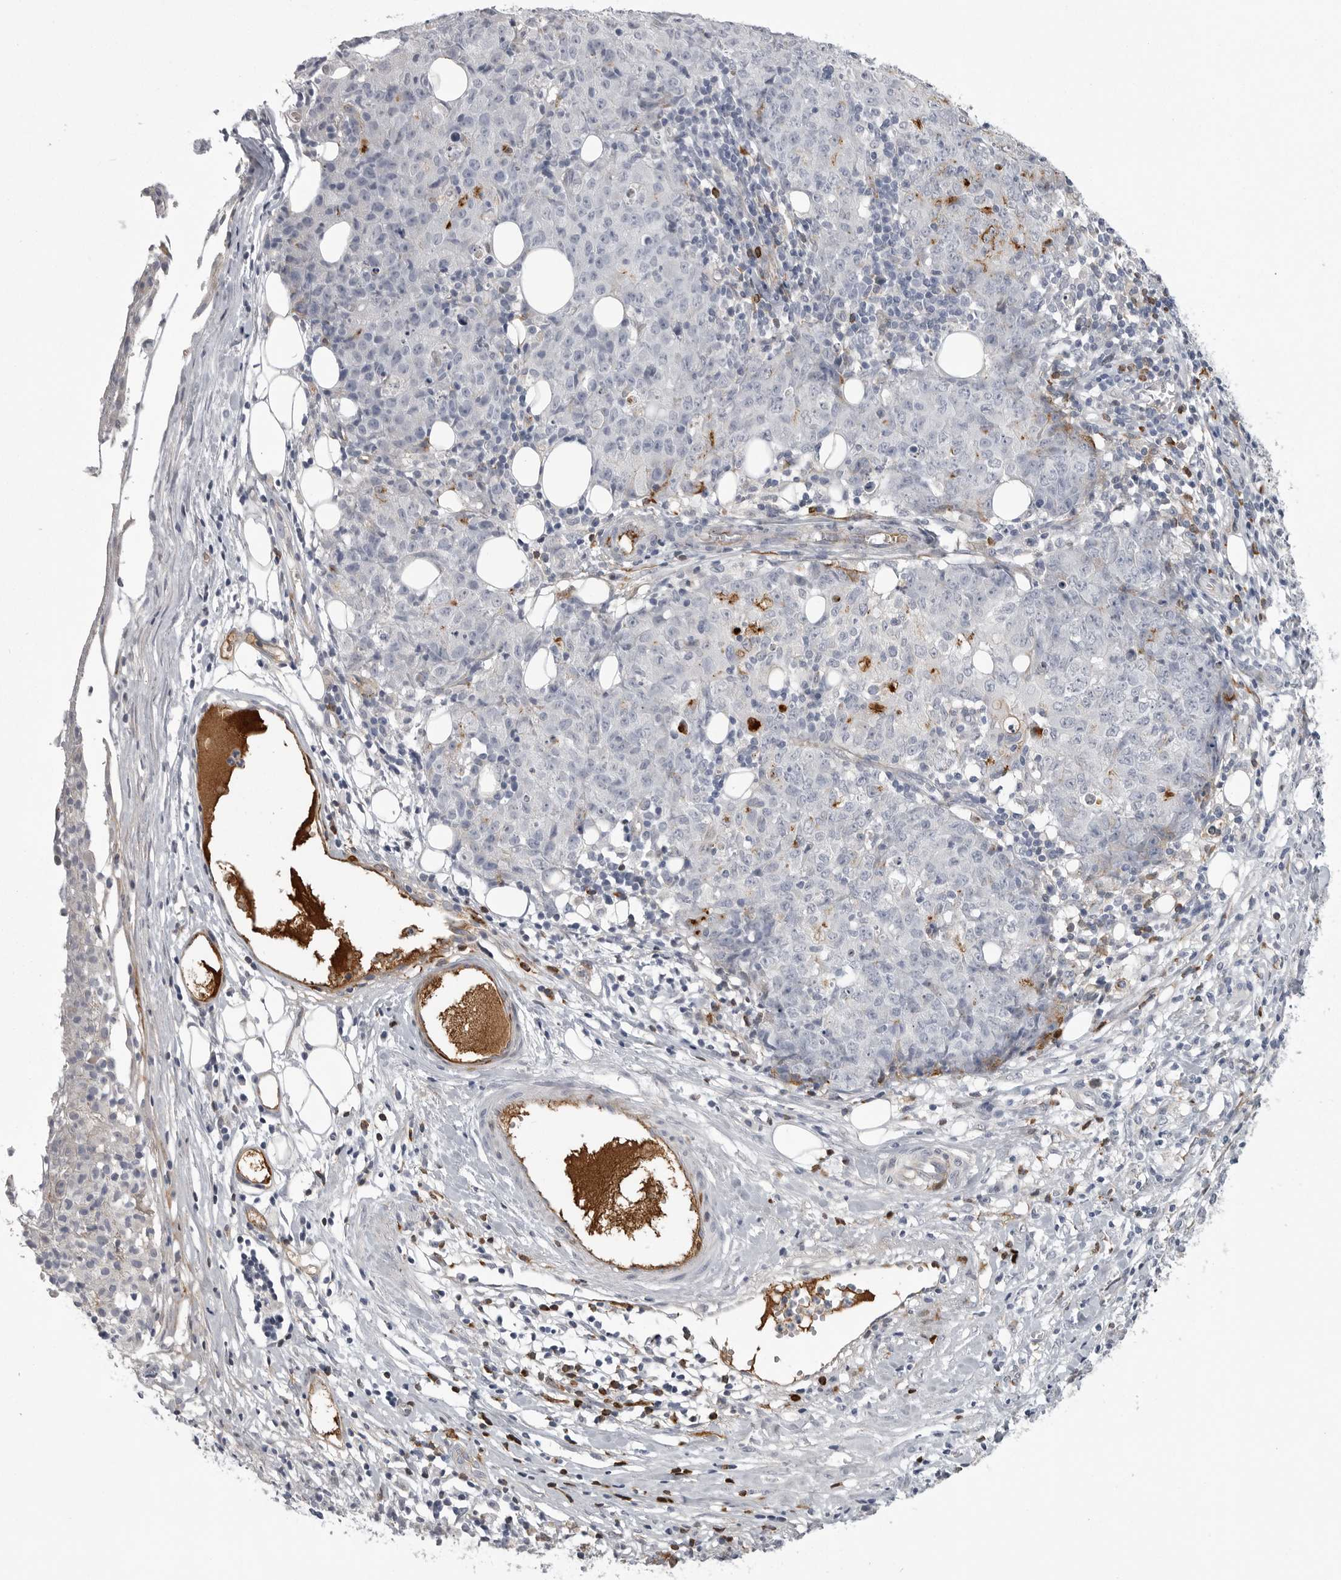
{"staining": {"intensity": "negative", "quantity": "none", "location": "none"}, "tissue": "ovarian cancer", "cell_type": "Tumor cells", "image_type": "cancer", "snomed": [{"axis": "morphology", "description": "Carcinoma, endometroid"}, {"axis": "topography", "description": "Ovary"}], "caption": "Tumor cells are negative for brown protein staining in ovarian endometroid carcinoma.", "gene": "SERPING1", "patient": {"sex": "female", "age": 42}}